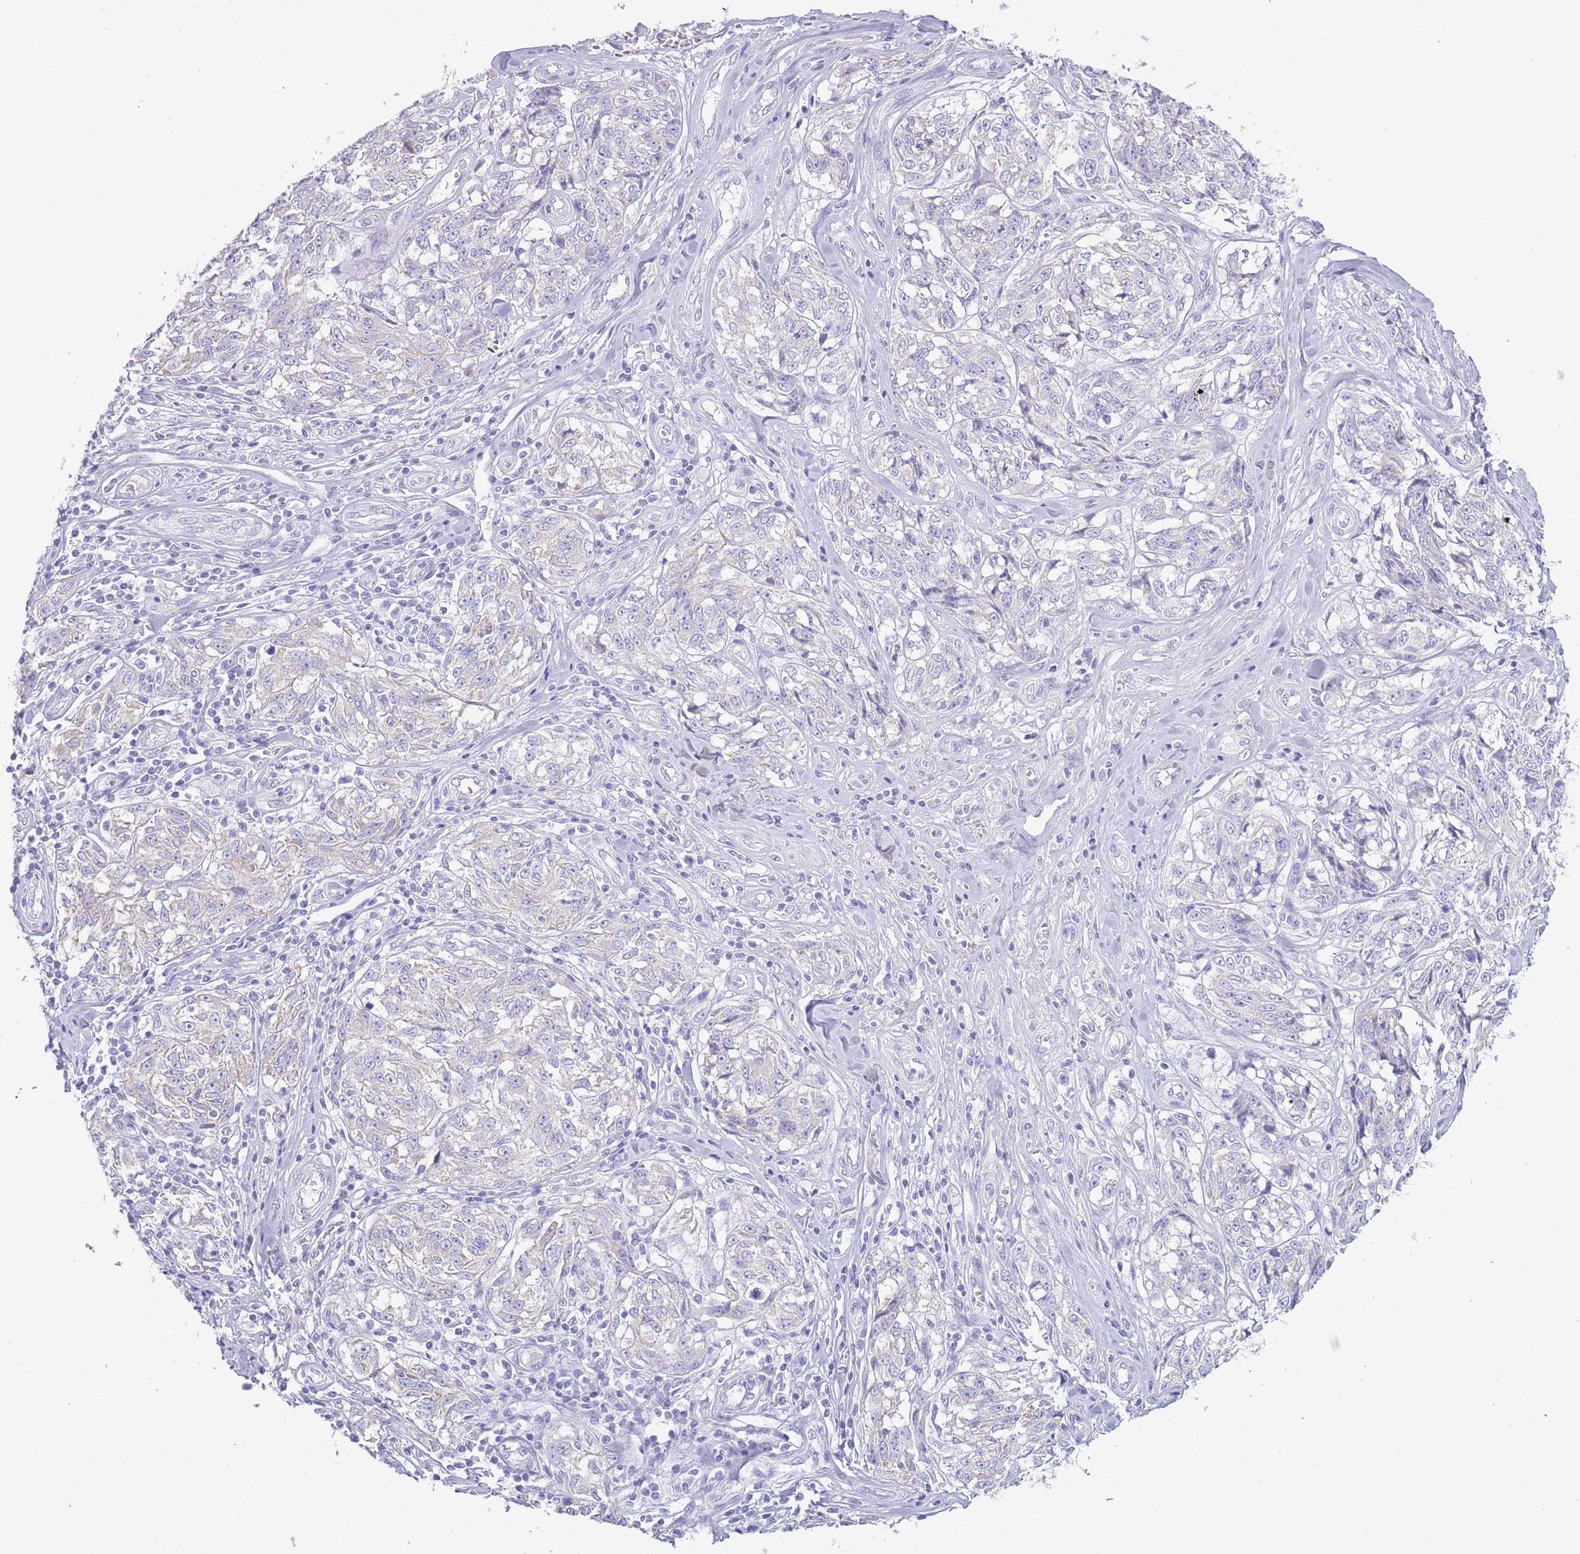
{"staining": {"intensity": "negative", "quantity": "none", "location": "none"}, "tissue": "melanoma", "cell_type": "Tumor cells", "image_type": "cancer", "snomed": [{"axis": "morphology", "description": "Normal tissue, NOS"}, {"axis": "morphology", "description": "Malignant melanoma, NOS"}, {"axis": "topography", "description": "Skin"}], "caption": "Immunohistochemical staining of melanoma reveals no significant positivity in tumor cells. (Brightfield microscopy of DAB immunohistochemistry at high magnification).", "gene": "ACR", "patient": {"sex": "female", "age": 64}}